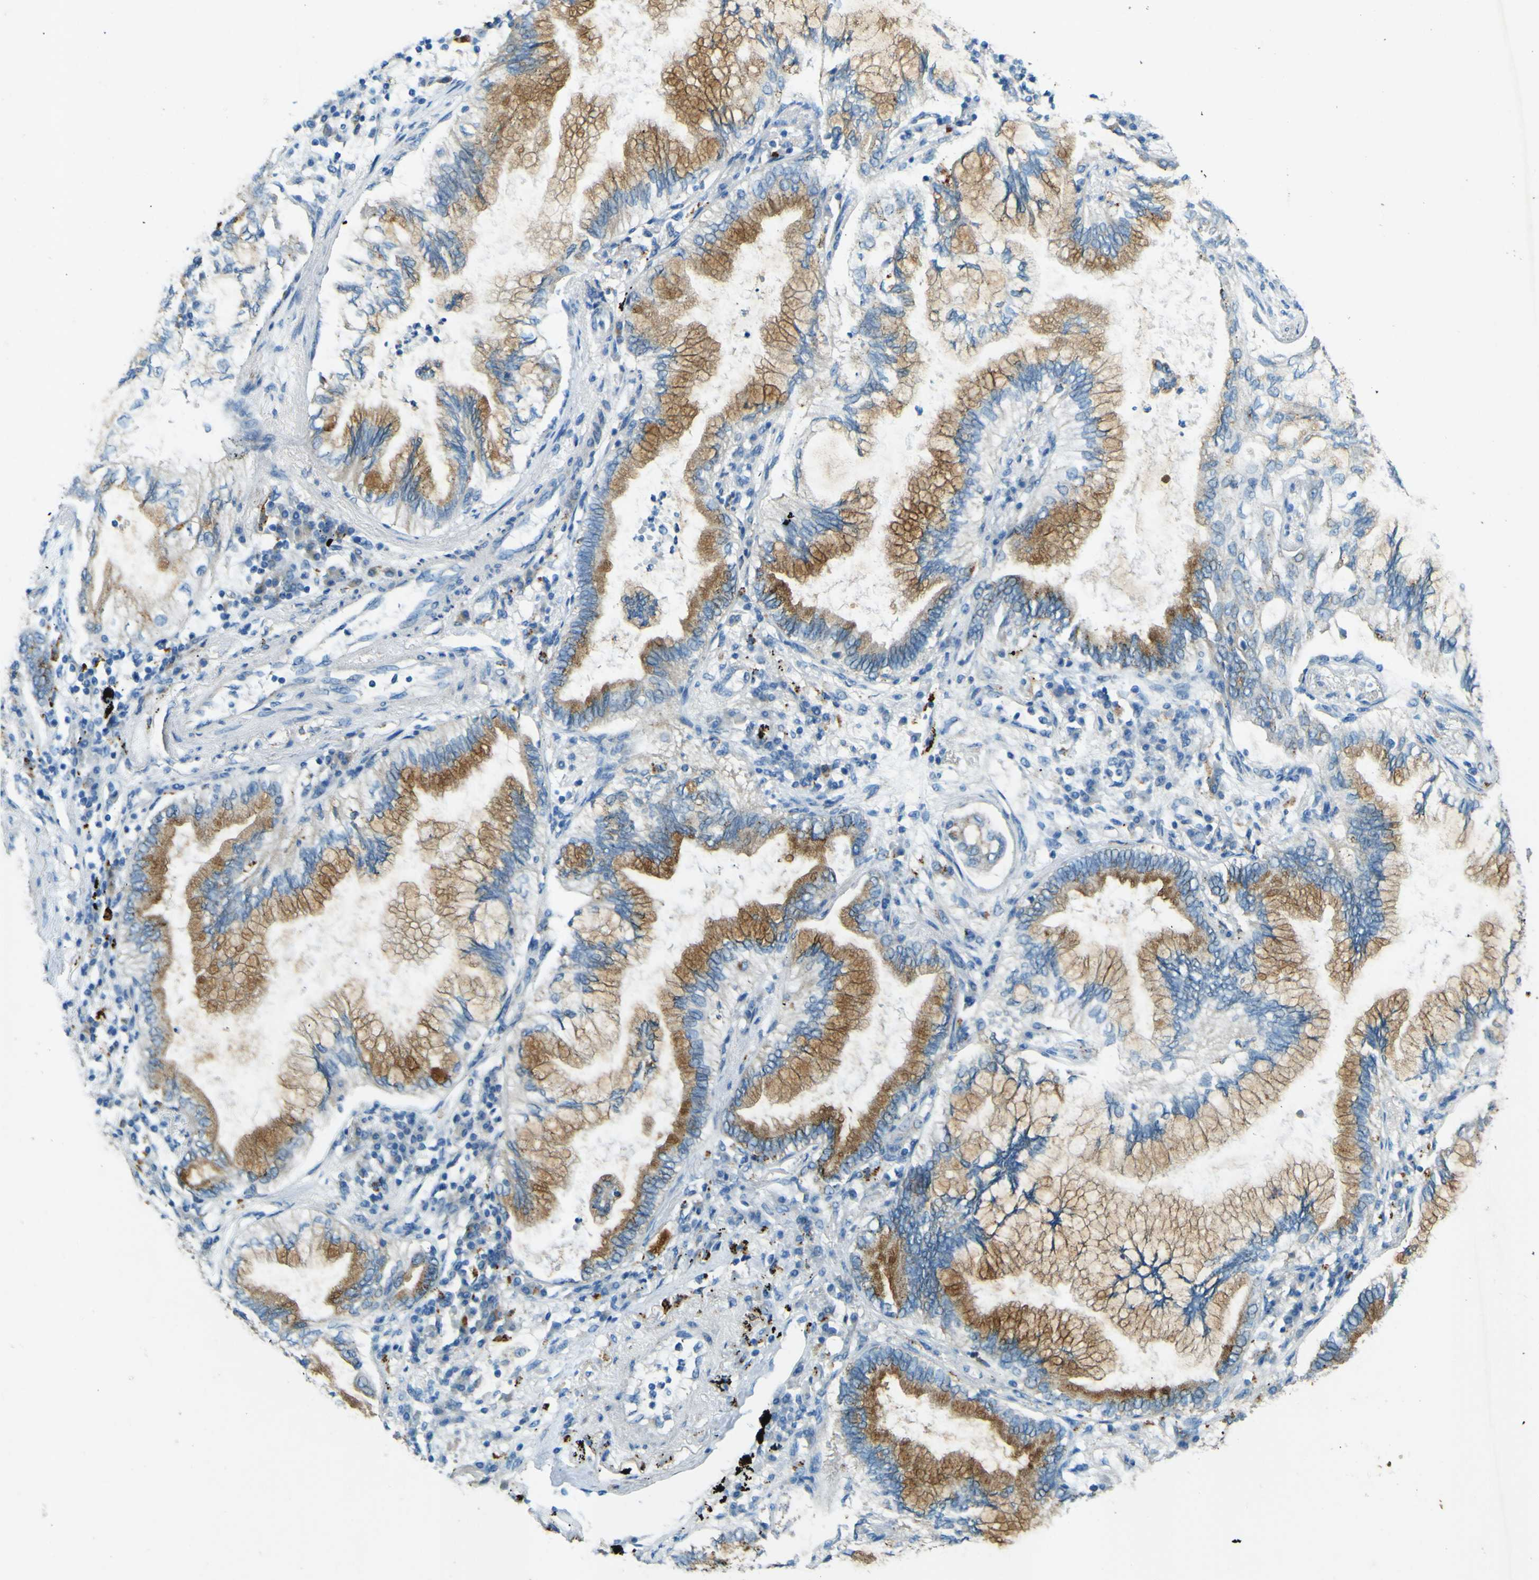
{"staining": {"intensity": "moderate", "quantity": ">75%", "location": "cytoplasmic/membranous"}, "tissue": "lung cancer", "cell_type": "Tumor cells", "image_type": "cancer", "snomed": [{"axis": "morphology", "description": "Normal tissue, NOS"}, {"axis": "morphology", "description": "Adenocarcinoma, NOS"}, {"axis": "topography", "description": "Bronchus"}, {"axis": "topography", "description": "Lung"}], "caption": "A high-resolution photomicrograph shows immunohistochemistry staining of adenocarcinoma (lung), which displays moderate cytoplasmic/membranous expression in about >75% of tumor cells. (DAB (3,3'-diaminobenzidine) IHC, brown staining for protein, blue staining for nuclei).", "gene": "PDE9A", "patient": {"sex": "female", "age": 70}}